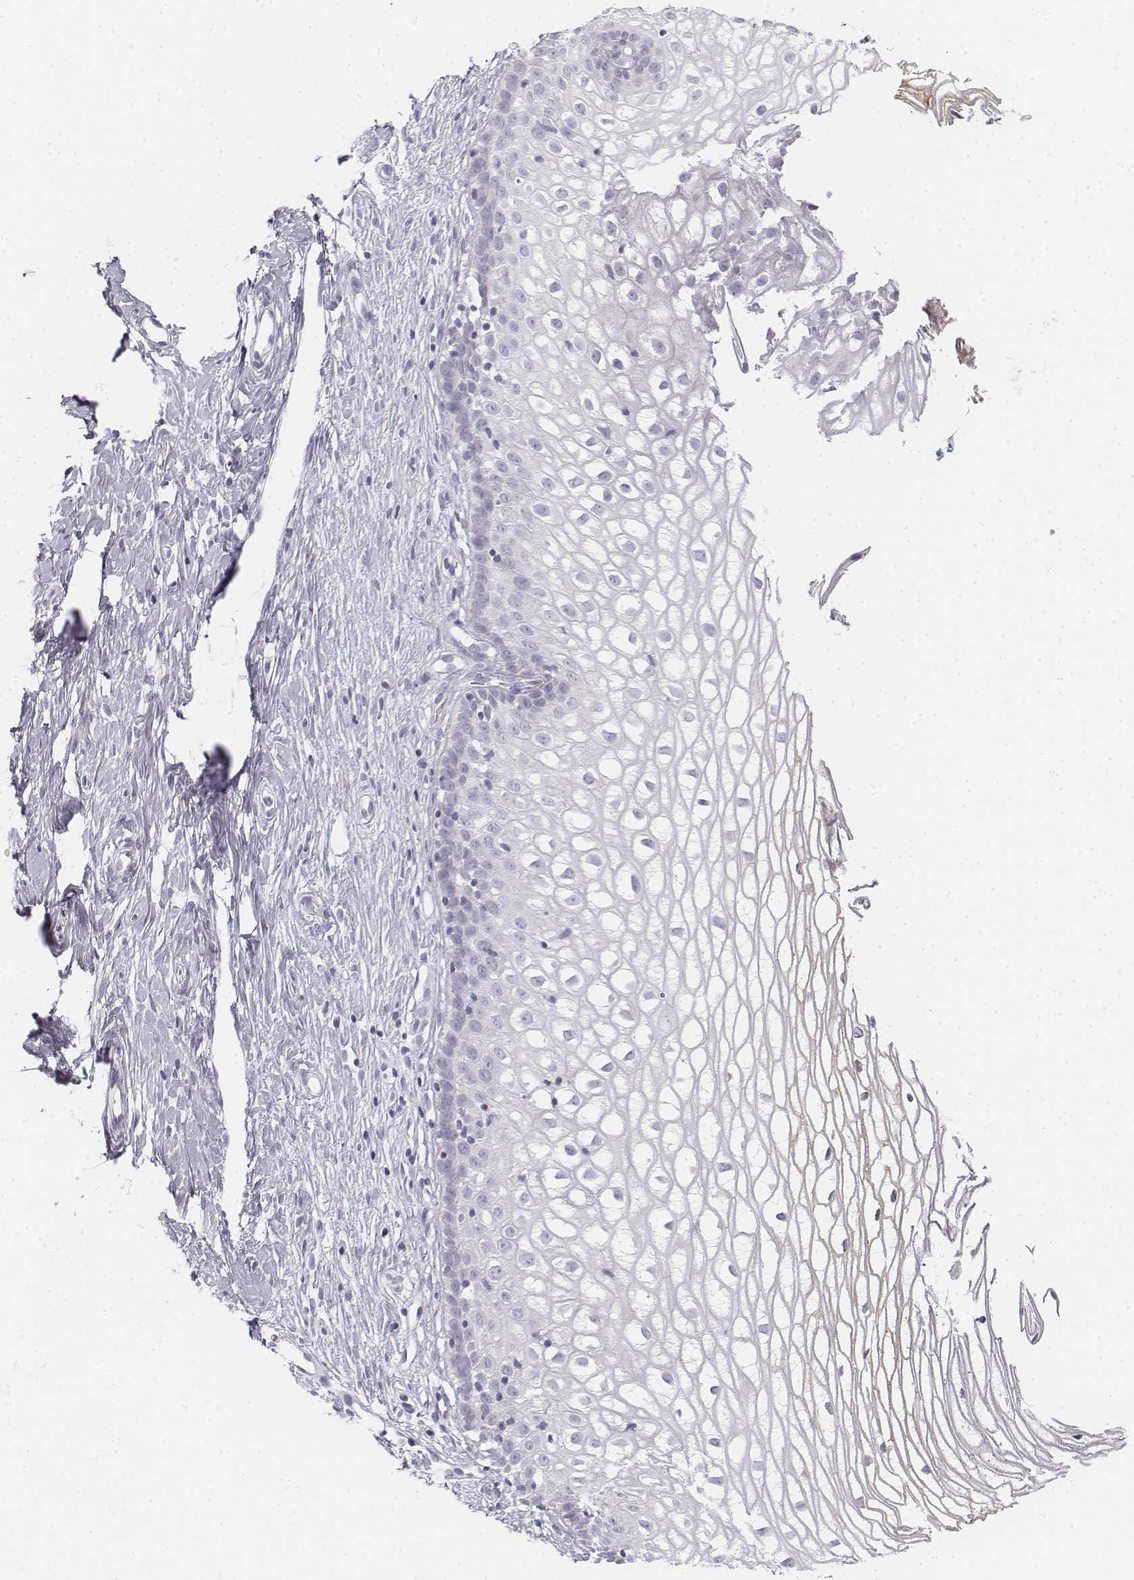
{"staining": {"intensity": "negative", "quantity": "none", "location": "none"}, "tissue": "cervix", "cell_type": "Glandular cells", "image_type": "normal", "snomed": [{"axis": "morphology", "description": "Normal tissue, NOS"}, {"axis": "topography", "description": "Cervix"}], "caption": "A high-resolution image shows immunohistochemistry (IHC) staining of benign cervix, which demonstrates no significant staining in glandular cells.", "gene": "KRT25", "patient": {"sex": "female", "age": 40}}